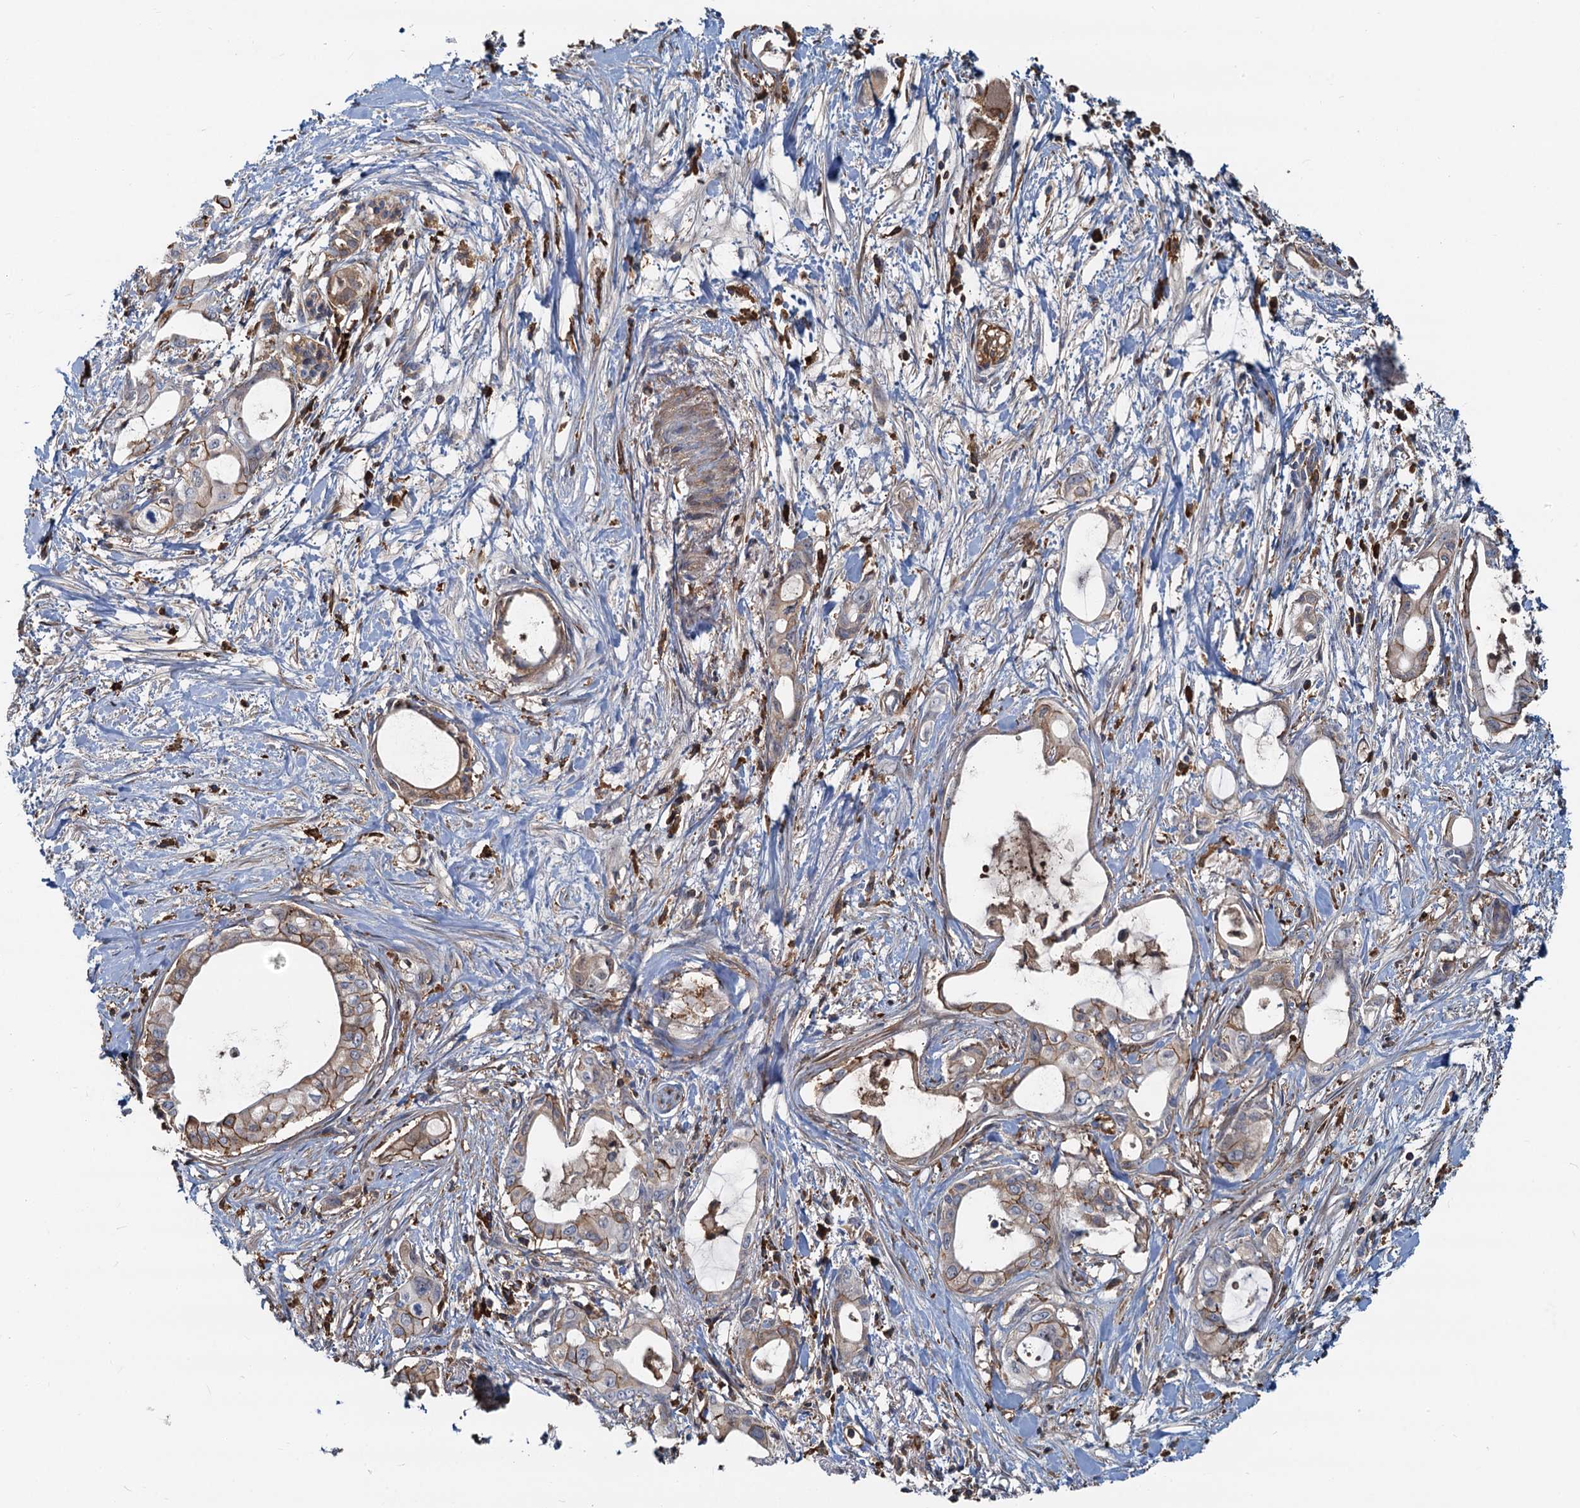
{"staining": {"intensity": "moderate", "quantity": "25%-75%", "location": "cytoplasmic/membranous"}, "tissue": "pancreatic cancer", "cell_type": "Tumor cells", "image_type": "cancer", "snomed": [{"axis": "morphology", "description": "Adenocarcinoma, NOS"}, {"axis": "topography", "description": "Pancreas"}], "caption": "DAB (3,3'-diaminobenzidine) immunohistochemical staining of pancreatic adenocarcinoma displays moderate cytoplasmic/membranous protein positivity in about 25%-75% of tumor cells.", "gene": "LNX2", "patient": {"sex": "male", "age": 72}}